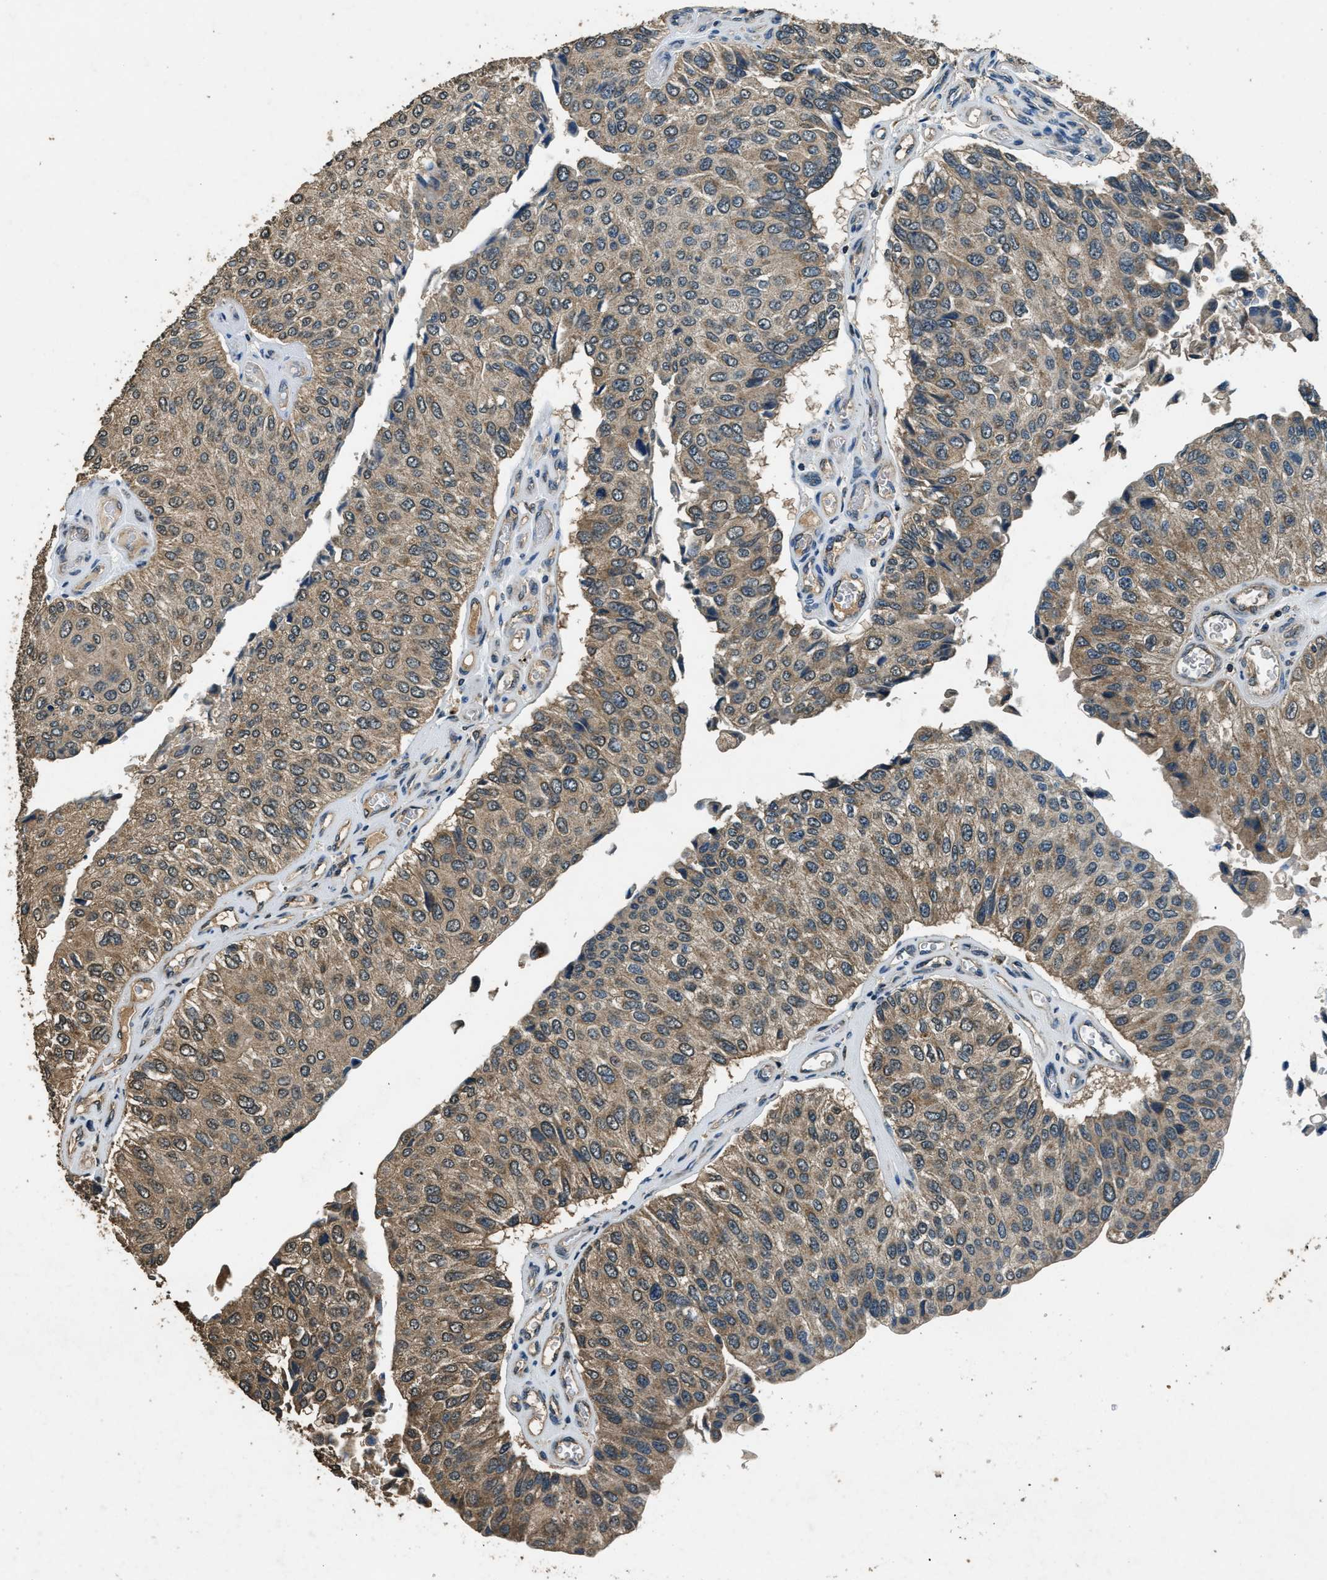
{"staining": {"intensity": "weak", "quantity": ">75%", "location": "cytoplasmic/membranous"}, "tissue": "urothelial cancer", "cell_type": "Tumor cells", "image_type": "cancer", "snomed": [{"axis": "morphology", "description": "Urothelial carcinoma, High grade"}, {"axis": "topography", "description": "Kidney"}, {"axis": "topography", "description": "Urinary bladder"}], "caption": "Human high-grade urothelial carcinoma stained with a protein marker demonstrates weak staining in tumor cells.", "gene": "SALL3", "patient": {"sex": "male", "age": 77}}